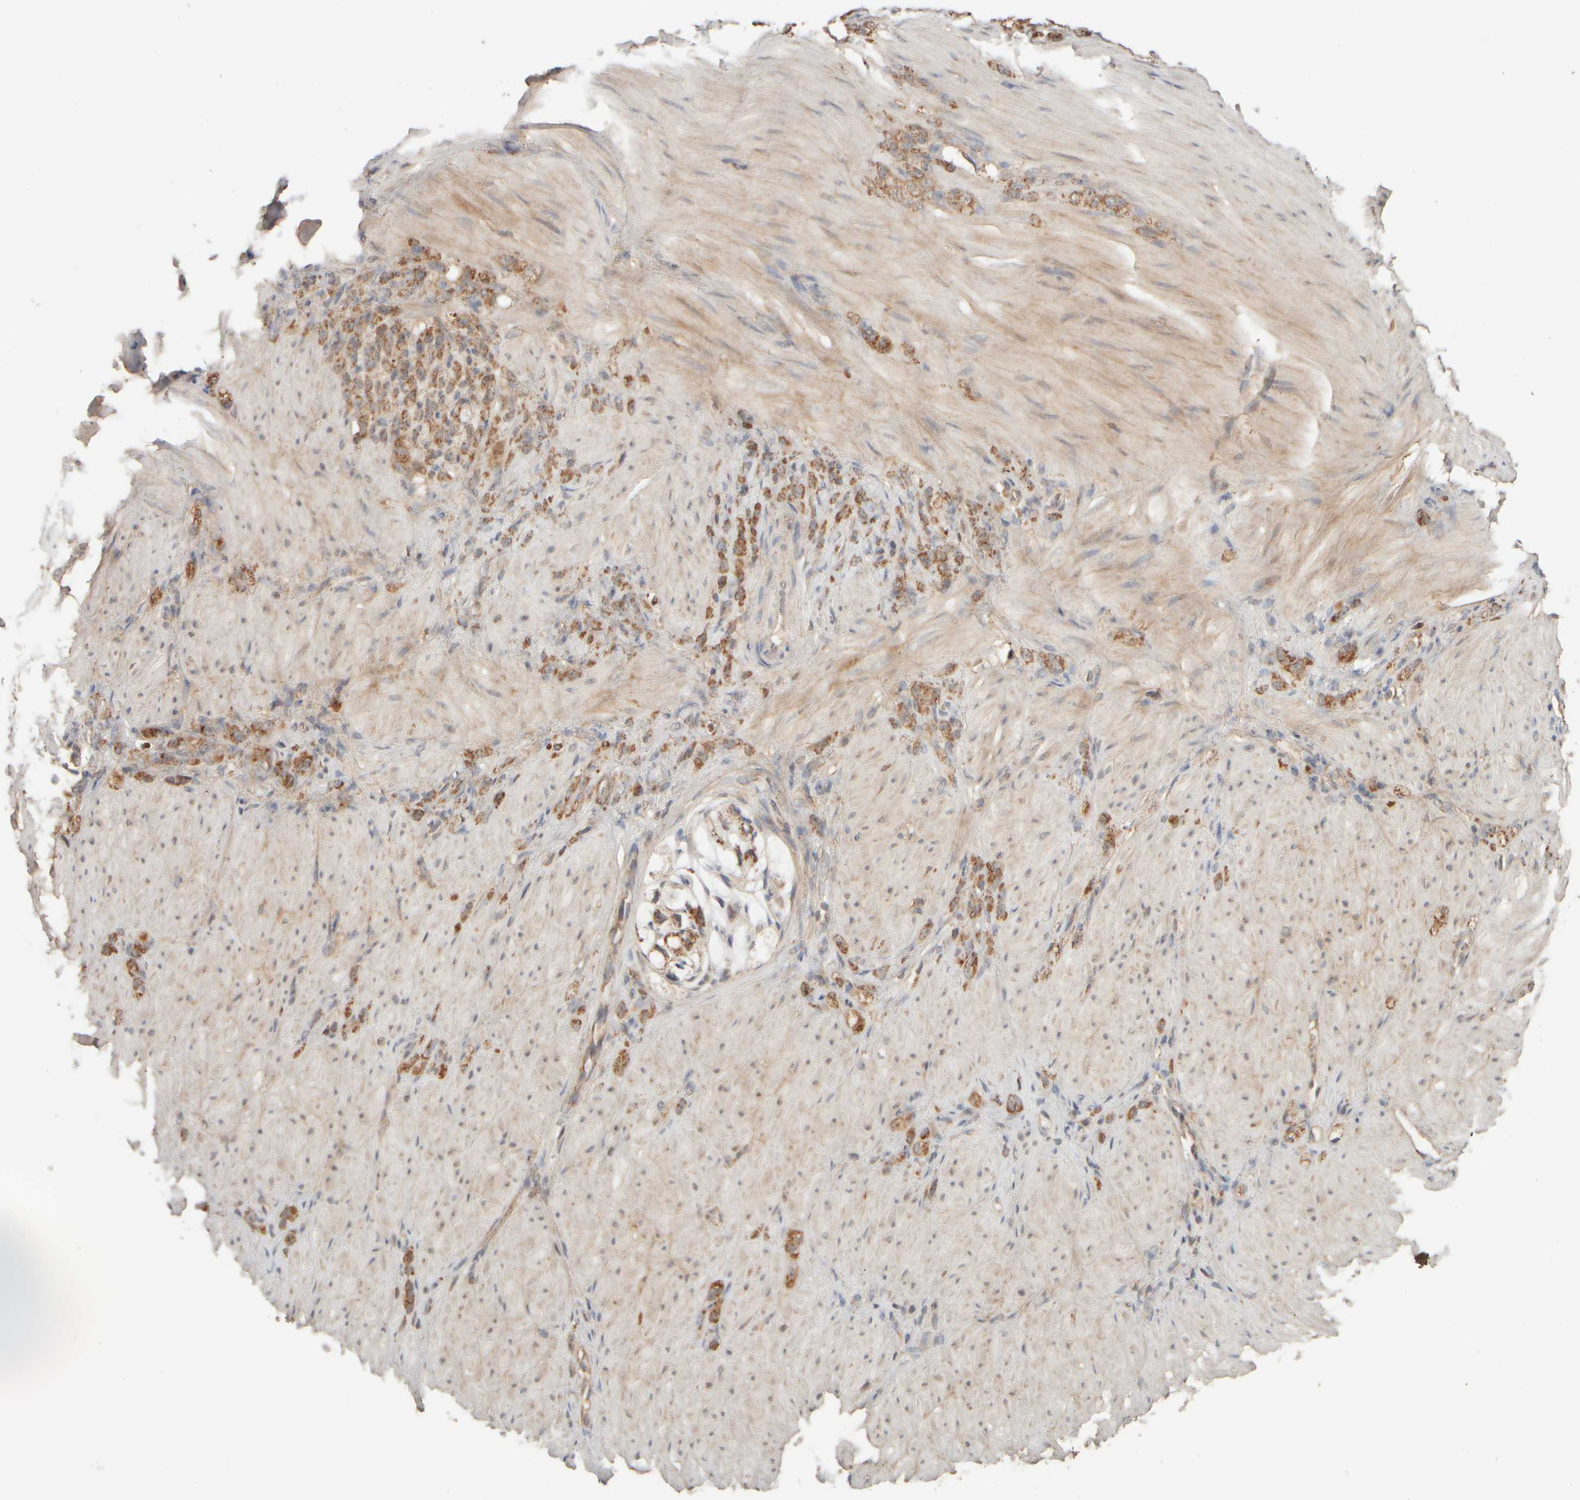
{"staining": {"intensity": "strong", "quantity": ">75%", "location": "cytoplasmic/membranous"}, "tissue": "stomach cancer", "cell_type": "Tumor cells", "image_type": "cancer", "snomed": [{"axis": "morphology", "description": "Normal tissue, NOS"}, {"axis": "morphology", "description": "Adenocarcinoma, NOS"}, {"axis": "topography", "description": "Stomach"}], "caption": "Stomach cancer (adenocarcinoma) was stained to show a protein in brown. There is high levels of strong cytoplasmic/membranous positivity in approximately >75% of tumor cells.", "gene": "EIF2B3", "patient": {"sex": "male", "age": 82}}